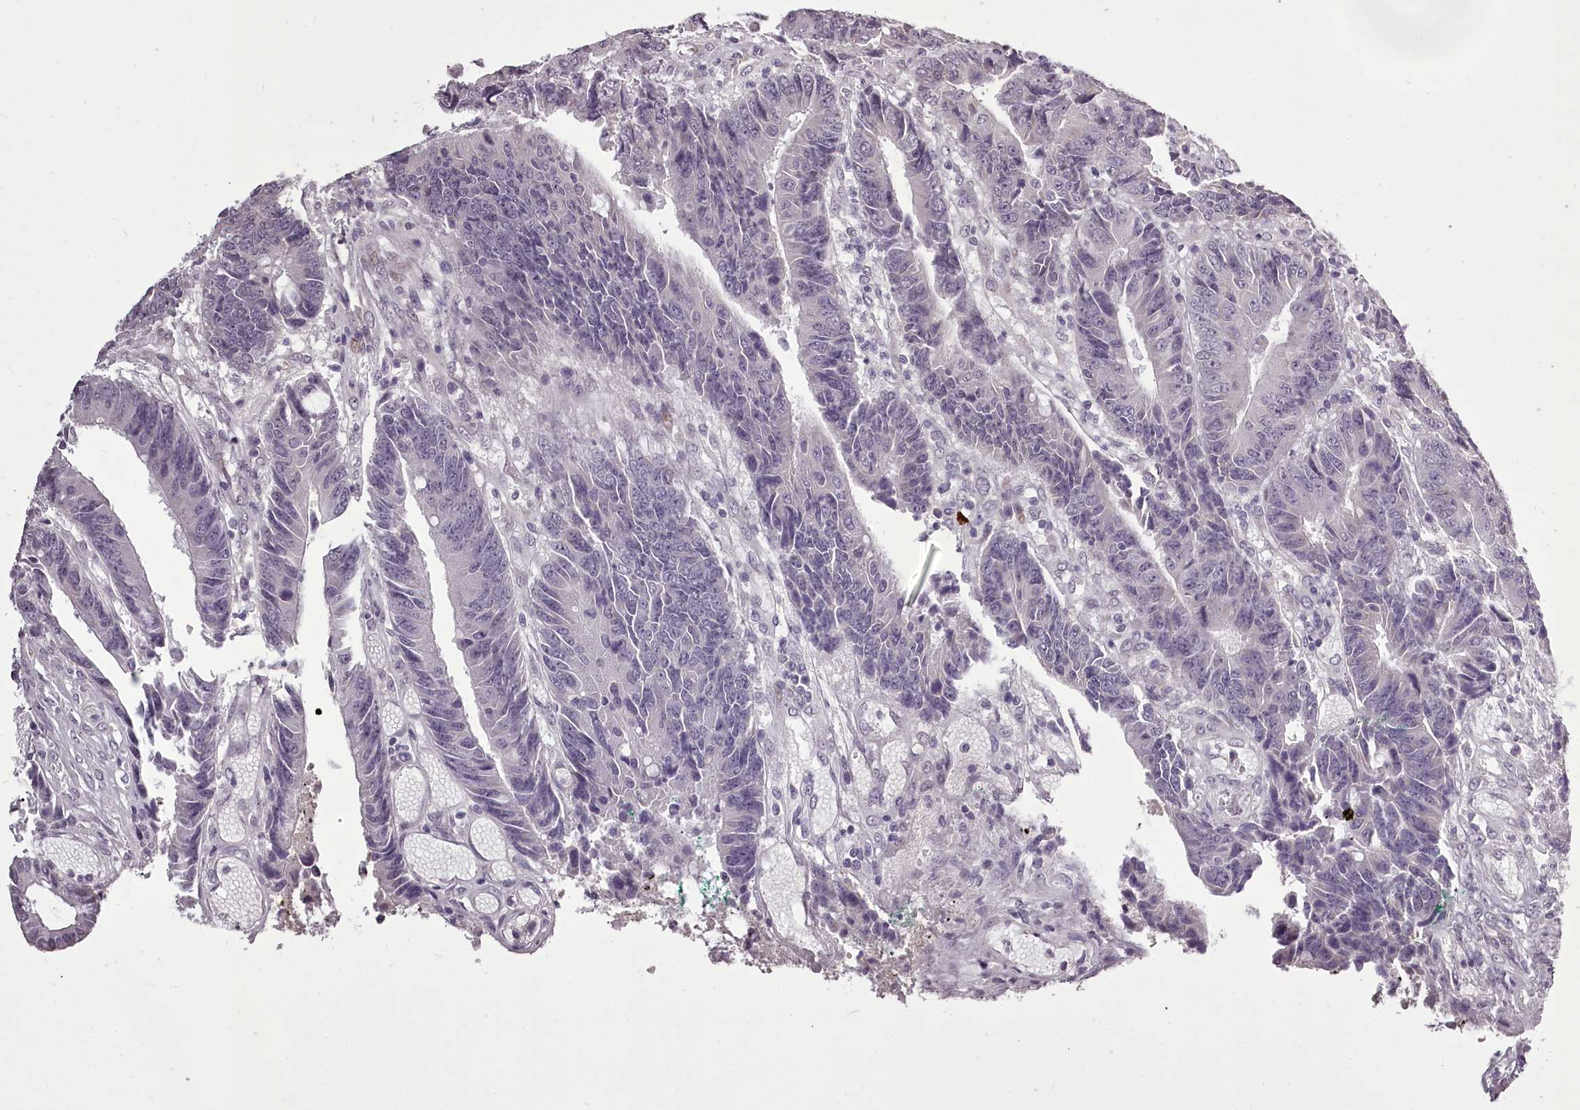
{"staining": {"intensity": "negative", "quantity": "none", "location": "none"}, "tissue": "colorectal cancer", "cell_type": "Tumor cells", "image_type": "cancer", "snomed": [{"axis": "morphology", "description": "Adenocarcinoma, NOS"}, {"axis": "topography", "description": "Rectum"}], "caption": "Immunohistochemical staining of colorectal adenocarcinoma demonstrates no significant expression in tumor cells.", "gene": "C1orf56", "patient": {"sex": "male", "age": 84}}